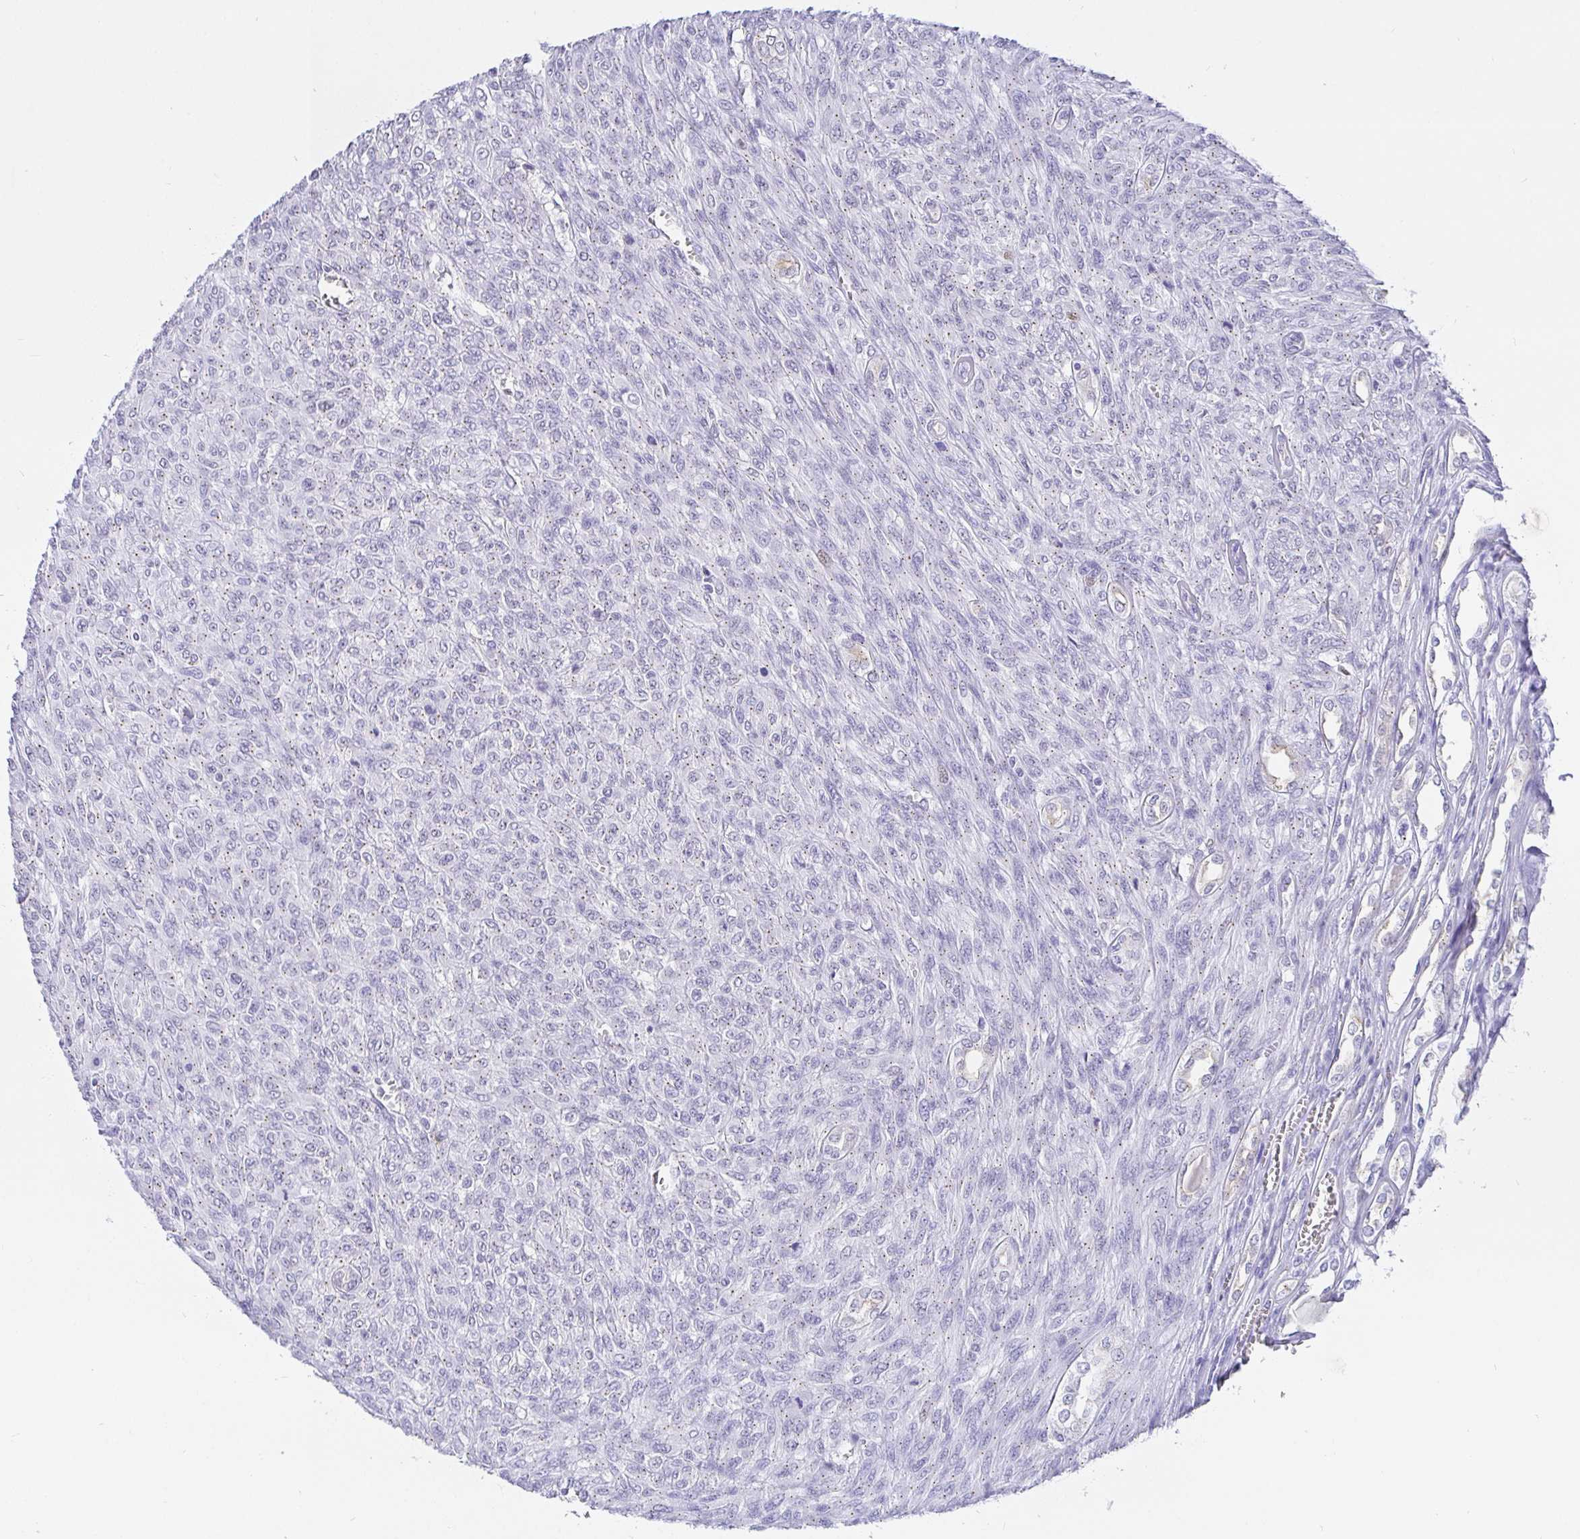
{"staining": {"intensity": "negative", "quantity": "none", "location": "none"}, "tissue": "renal cancer", "cell_type": "Tumor cells", "image_type": "cancer", "snomed": [{"axis": "morphology", "description": "Adenocarcinoma, NOS"}, {"axis": "topography", "description": "Kidney"}], "caption": "A high-resolution photomicrograph shows immunohistochemistry staining of renal adenocarcinoma, which displays no significant positivity in tumor cells.", "gene": "EZHIP", "patient": {"sex": "male", "age": 58}}